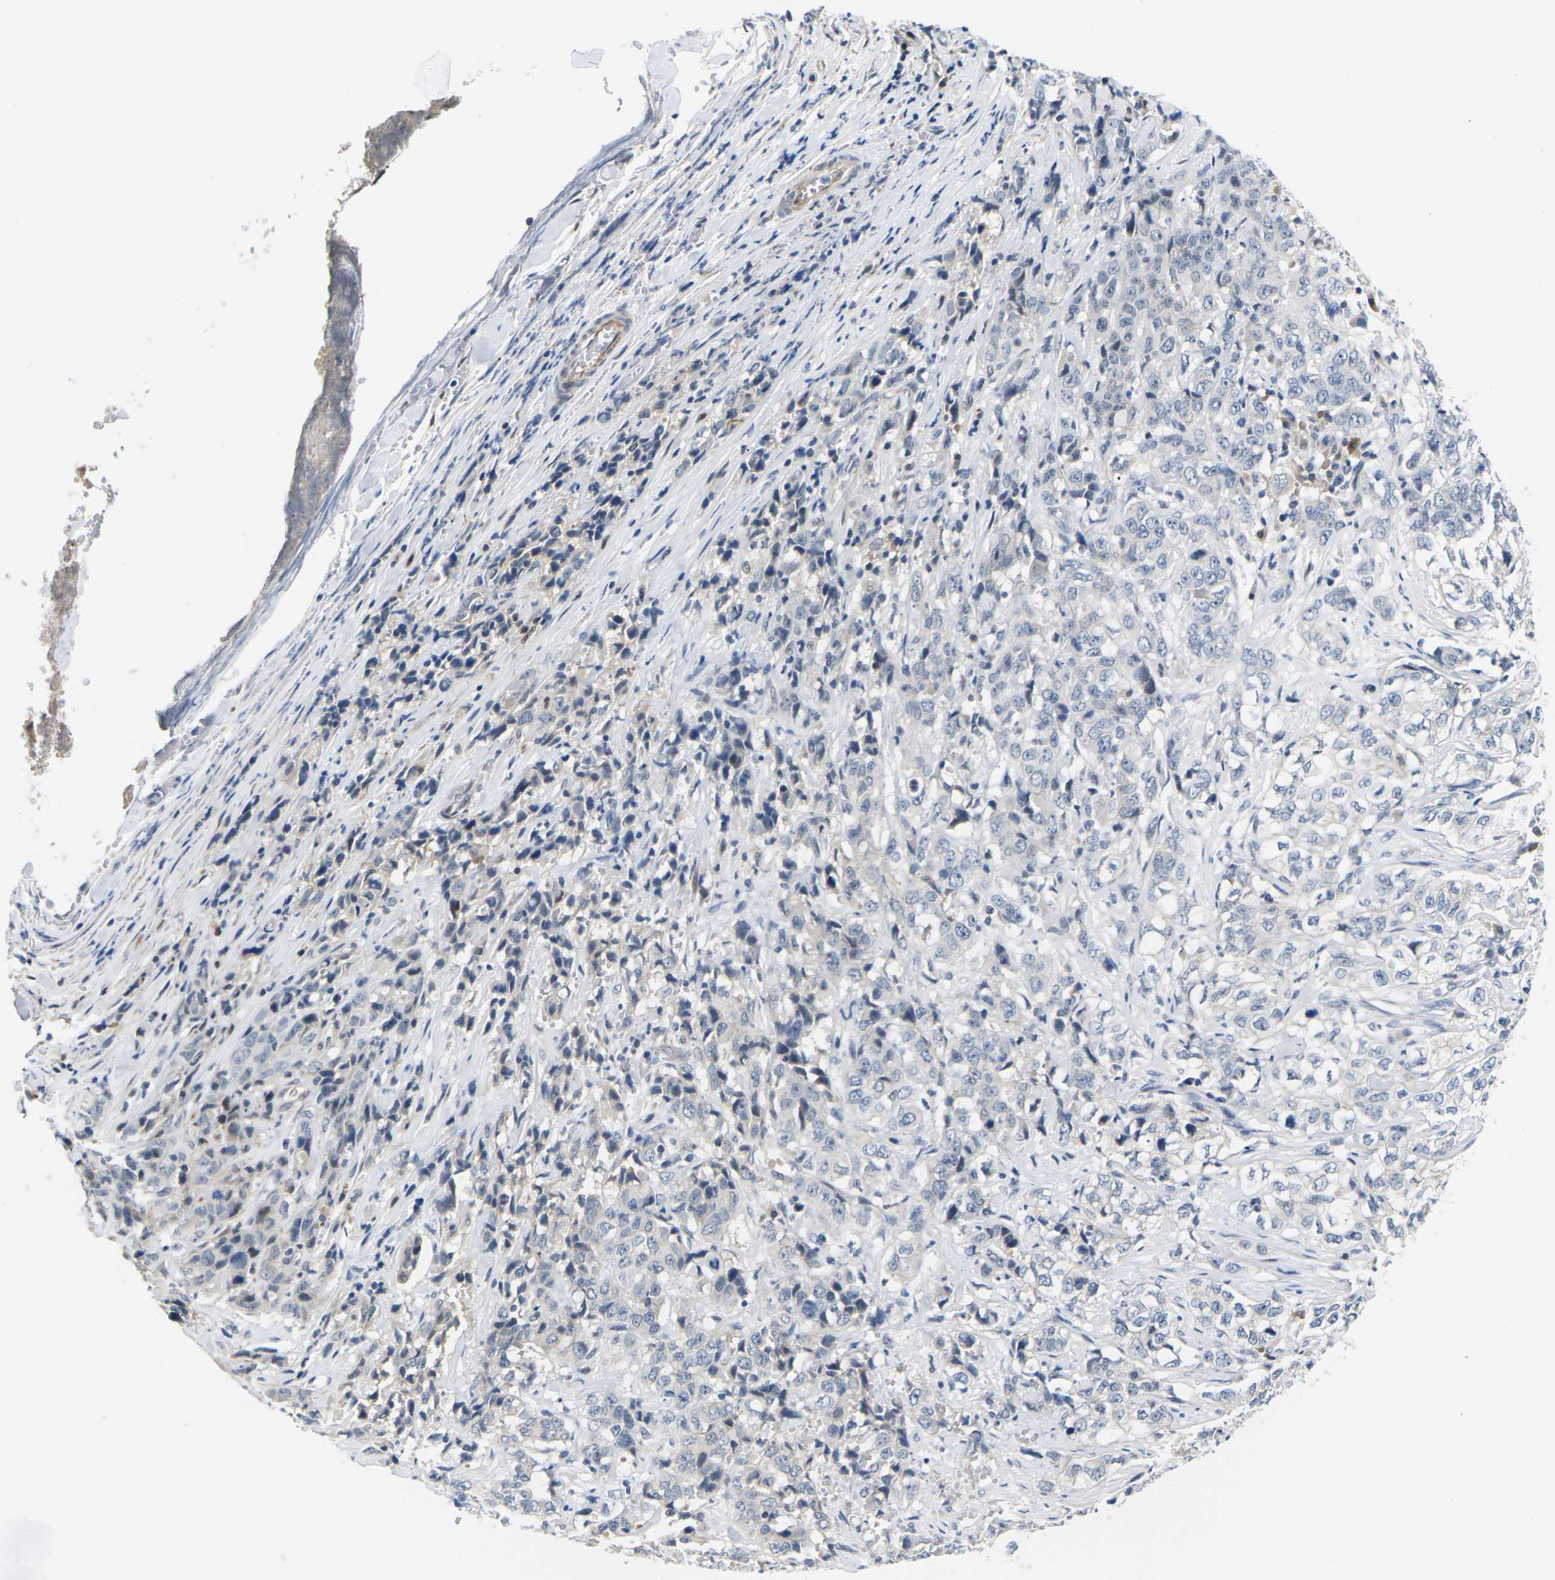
{"staining": {"intensity": "negative", "quantity": "none", "location": "none"}, "tissue": "stomach cancer", "cell_type": "Tumor cells", "image_type": "cancer", "snomed": [{"axis": "morphology", "description": "Adenocarcinoma, NOS"}, {"axis": "topography", "description": "Stomach"}], "caption": "Adenocarcinoma (stomach) was stained to show a protein in brown. There is no significant positivity in tumor cells.", "gene": "PKP2", "patient": {"sex": "male", "age": 48}}